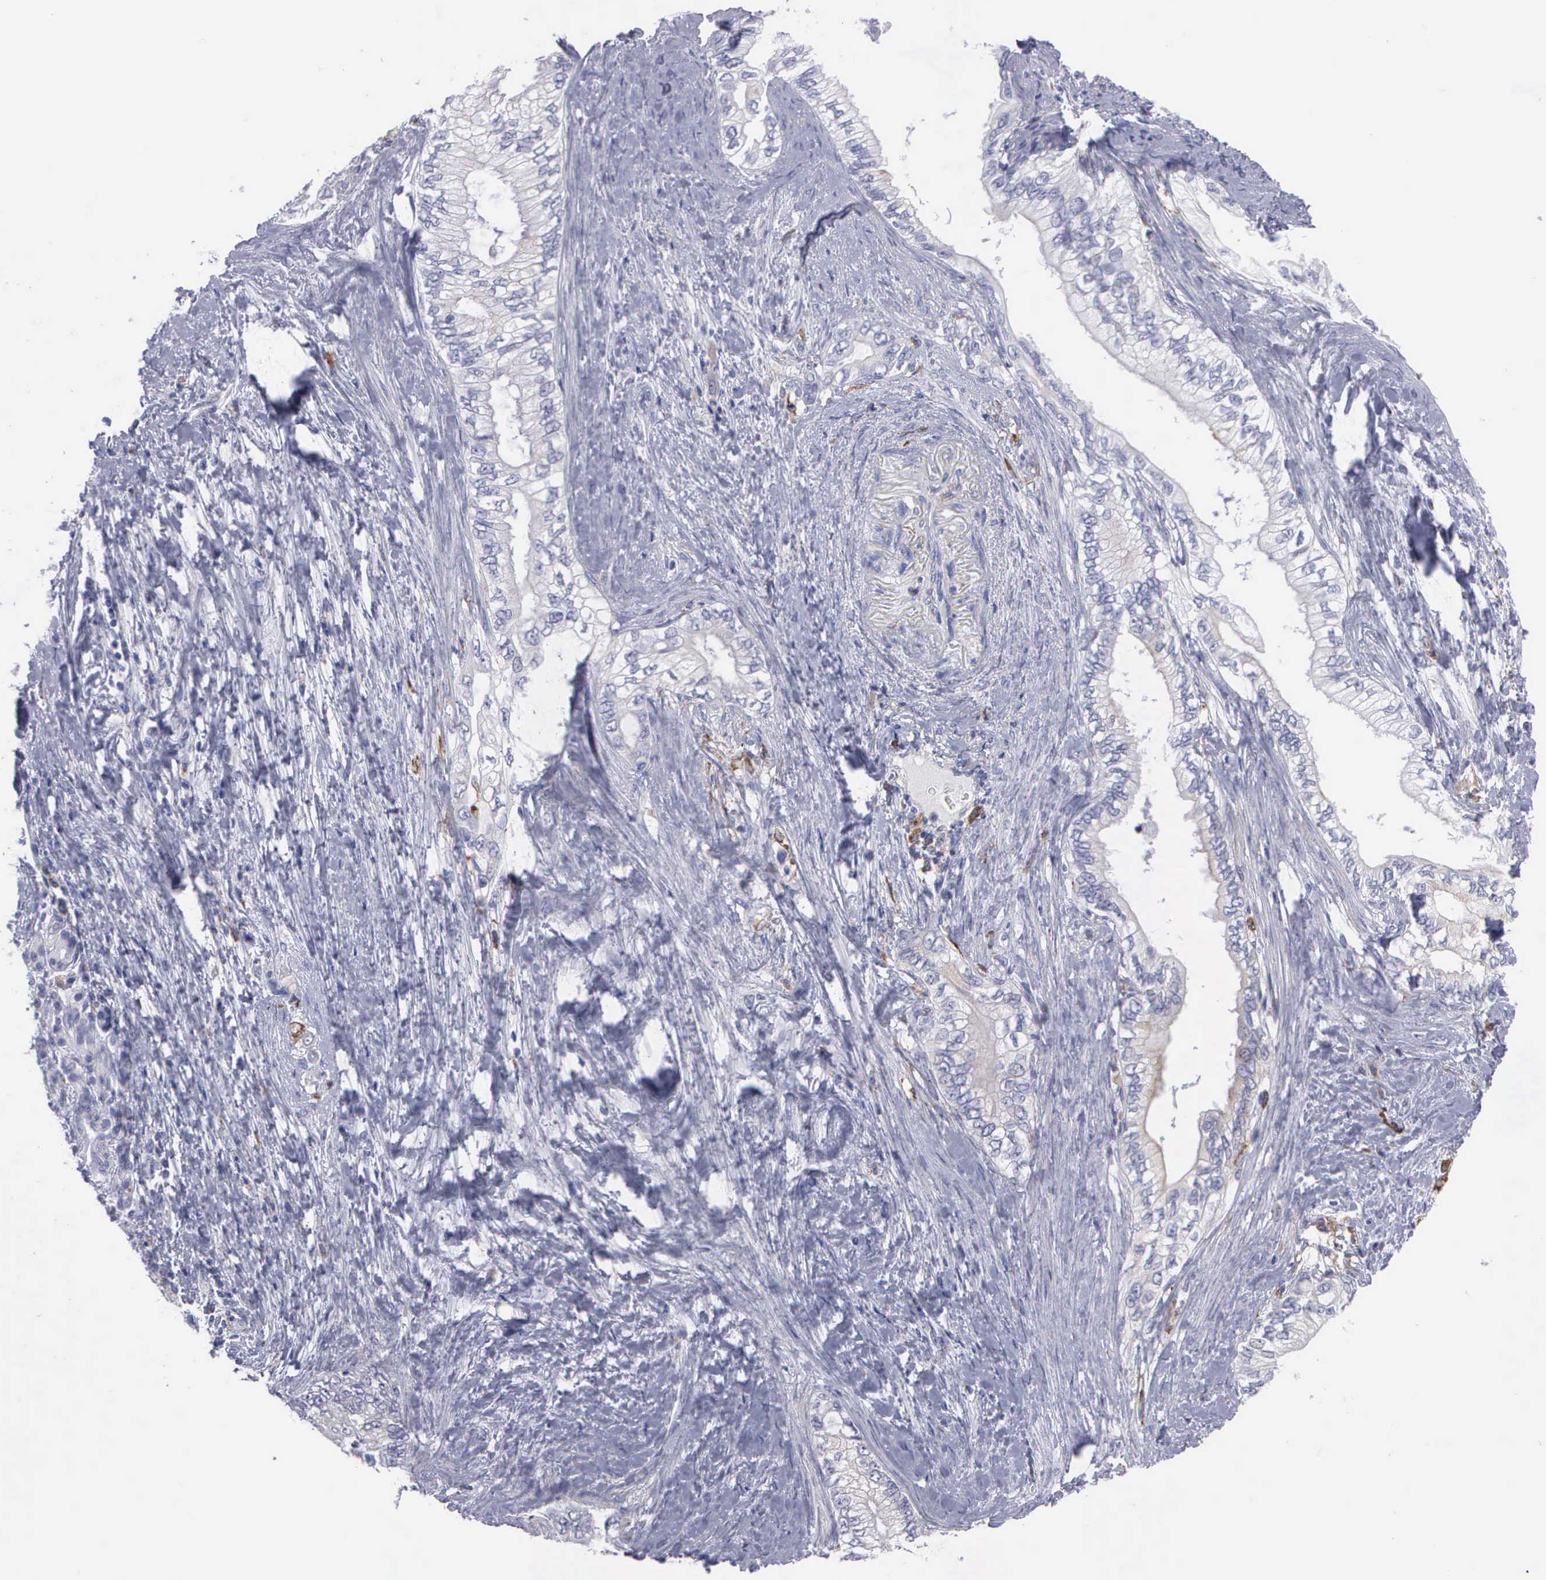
{"staining": {"intensity": "negative", "quantity": "none", "location": "none"}, "tissue": "pancreatic cancer", "cell_type": "Tumor cells", "image_type": "cancer", "snomed": [{"axis": "morphology", "description": "Adenocarcinoma, NOS"}, {"axis": "topography", "description": "Pancreas"}], "caption": "IHC micrograph of human pancreatic cancer (adenocarcinoma) stained for a protein (brown), which exhibits no positivity in tumor cells.", "gene": "TYRP1", "patient": {"sex": "female", "age": 66}}